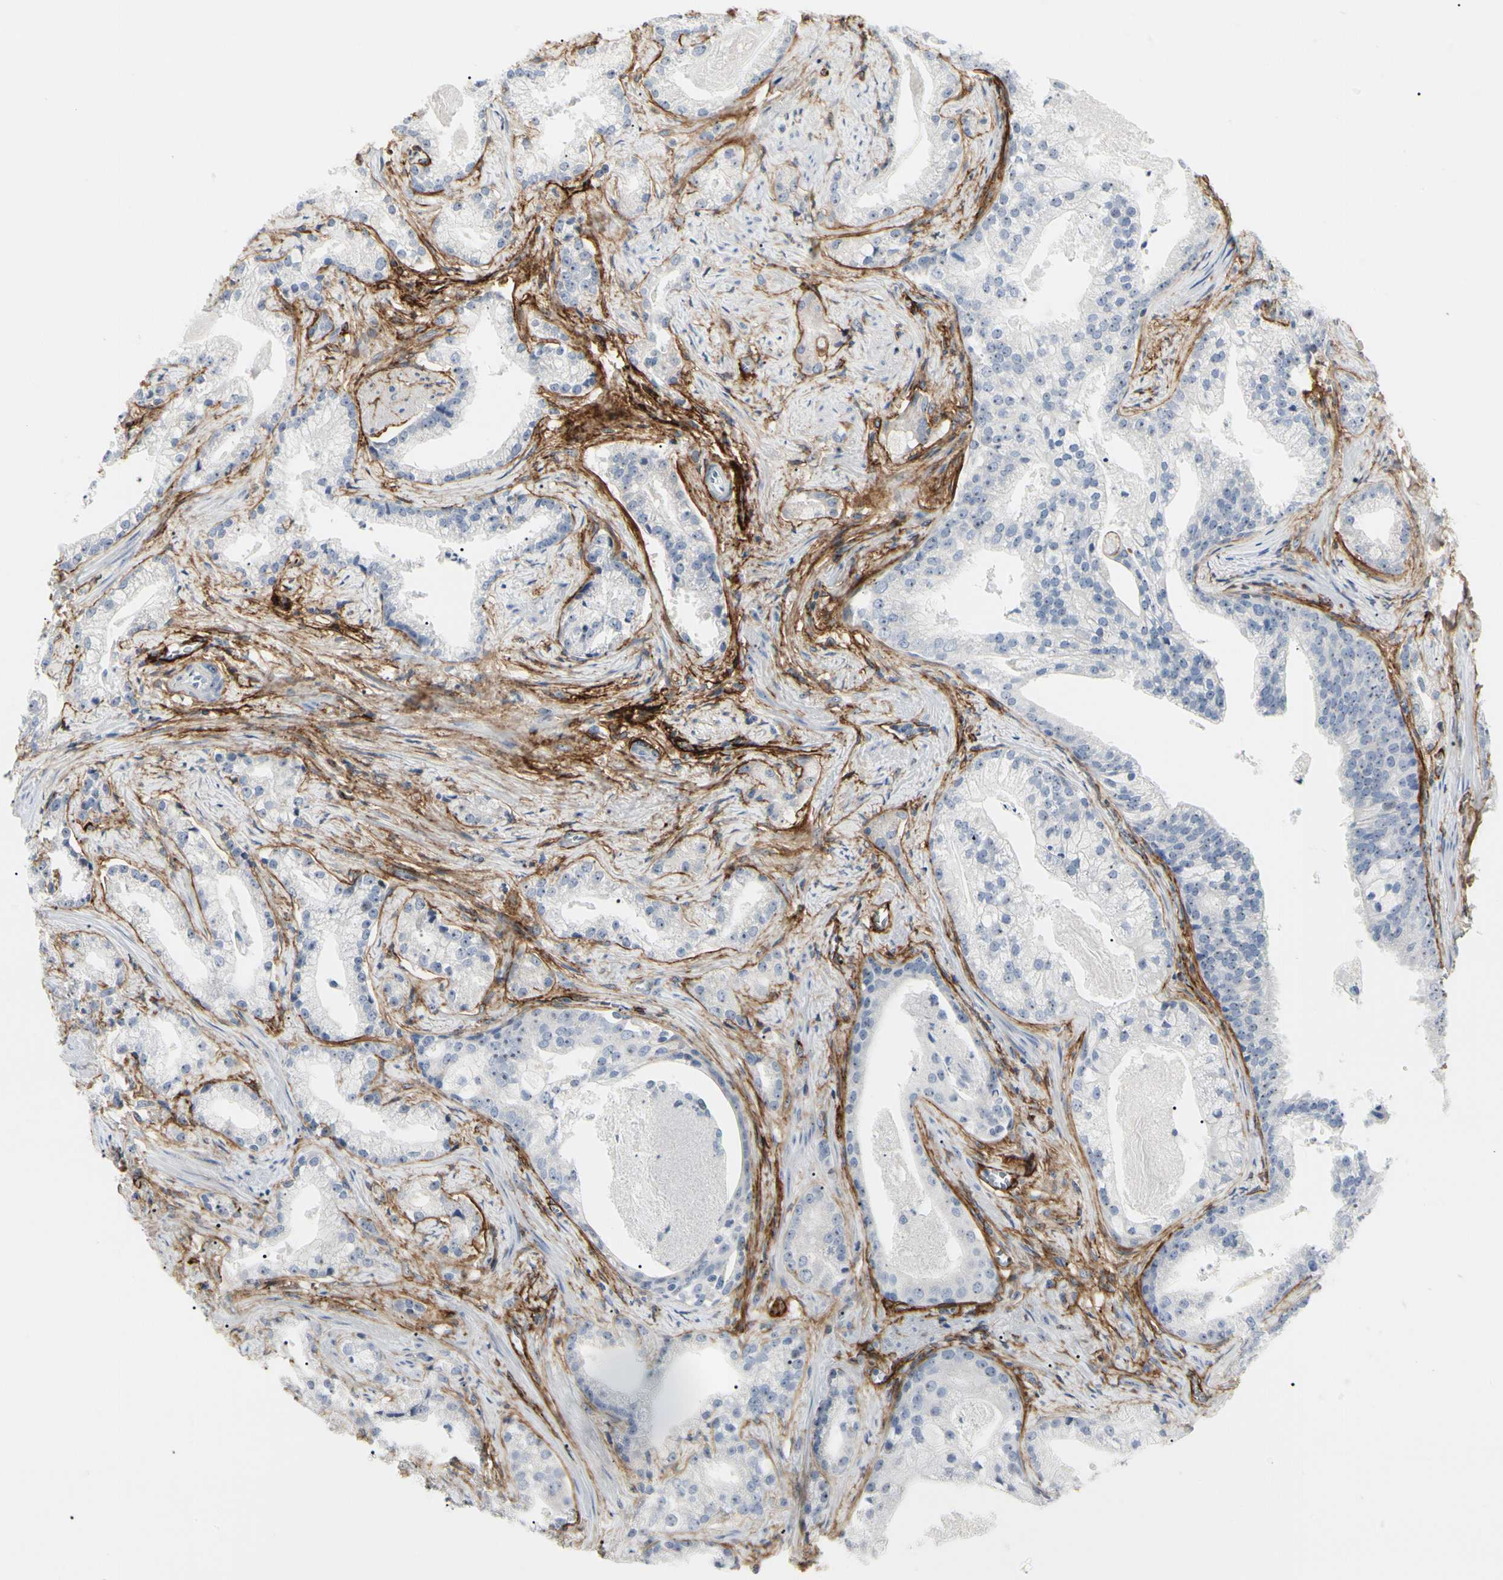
{"staining": {"intensity": "negative", "quantity": "none", "location": "none"}, "tissue": "prostate cancer", "cell_type": "Tumor cells", "image_type": "cancer", "snomed": [{"axis": "morphology", "description": "Adenocarcinoma, Low grade"}, {"axis": "topography", "description": "Prostate"}], "caption": "IHC histopathology image of neoplastic tissue: prostate cancer (adenocarcinoma (low-grade)) stained with DAB (3,3'-diaminobenzidine) exhibits no significant protein staining in tumor cells. (IHC, brightfield microscopy, high magnification).", "gene": "GGT5", "patient": {"sex": "male", "age": 59}}